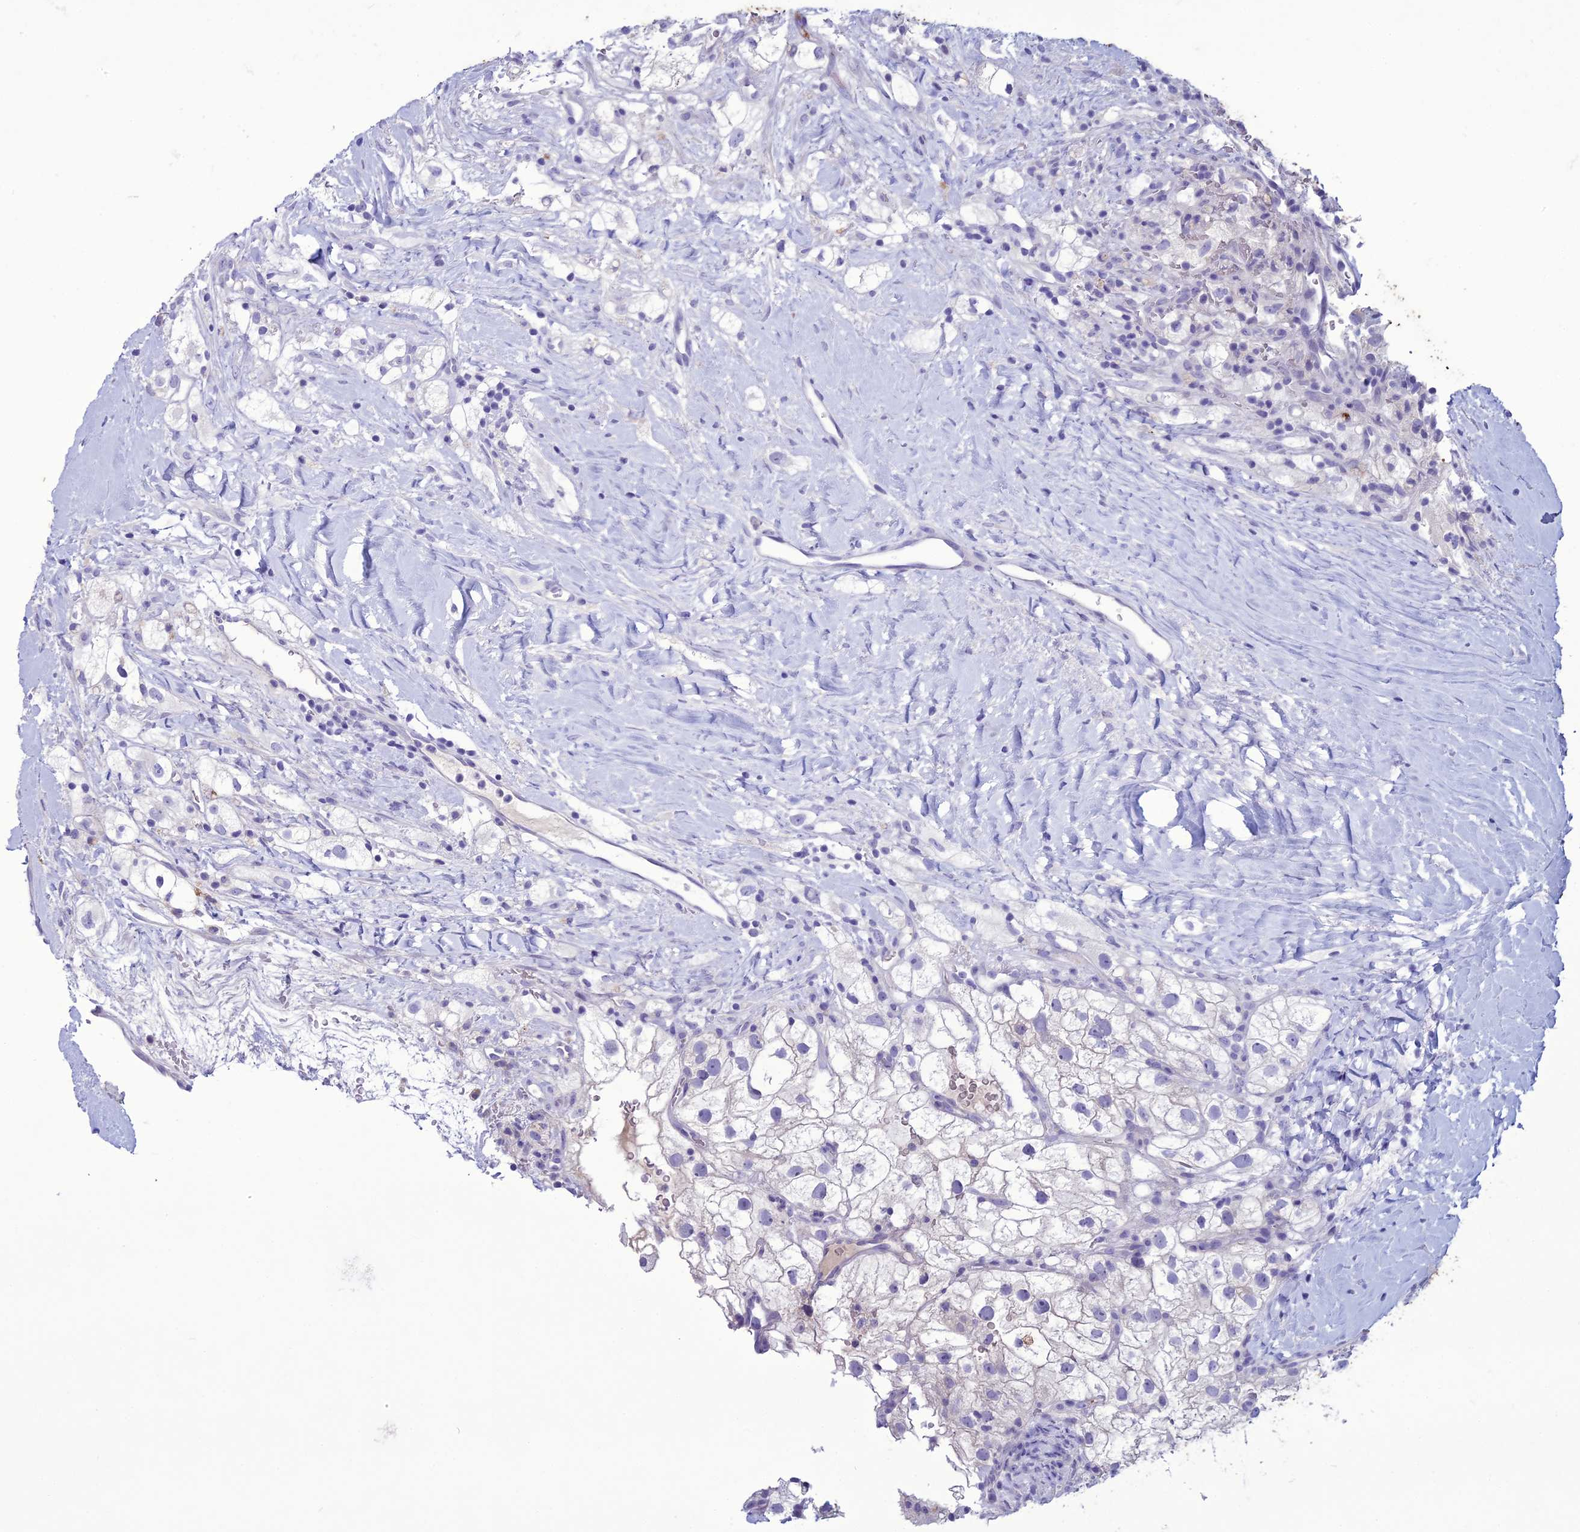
{"staining": {"intensity": "negative", "quantity": "none", "location": "none"}, "tissue": "renal cancer", "cell_type": "Tumor cells", "image_type": "cancer", "snomed": [{"axis": "morphology", "description": "Adenocarcinoma, NOS"}, {"axis": "topography", "description": "Kidney"}], "caption": "High power microscopy histopathology image of an immunohistochemistry micrograph of adenocarcinoma (renal), revealing no significant positivity in tumor cells. The staining was performed using DAB (3,3'-diaminobenzidine) to visualize the protein expression in brown, while the nuclei were stained in blue with hematoxylin (Magnification: 20x).", "gene": "CLEC2L", "patient": {"sex": "male", "age": 59}}